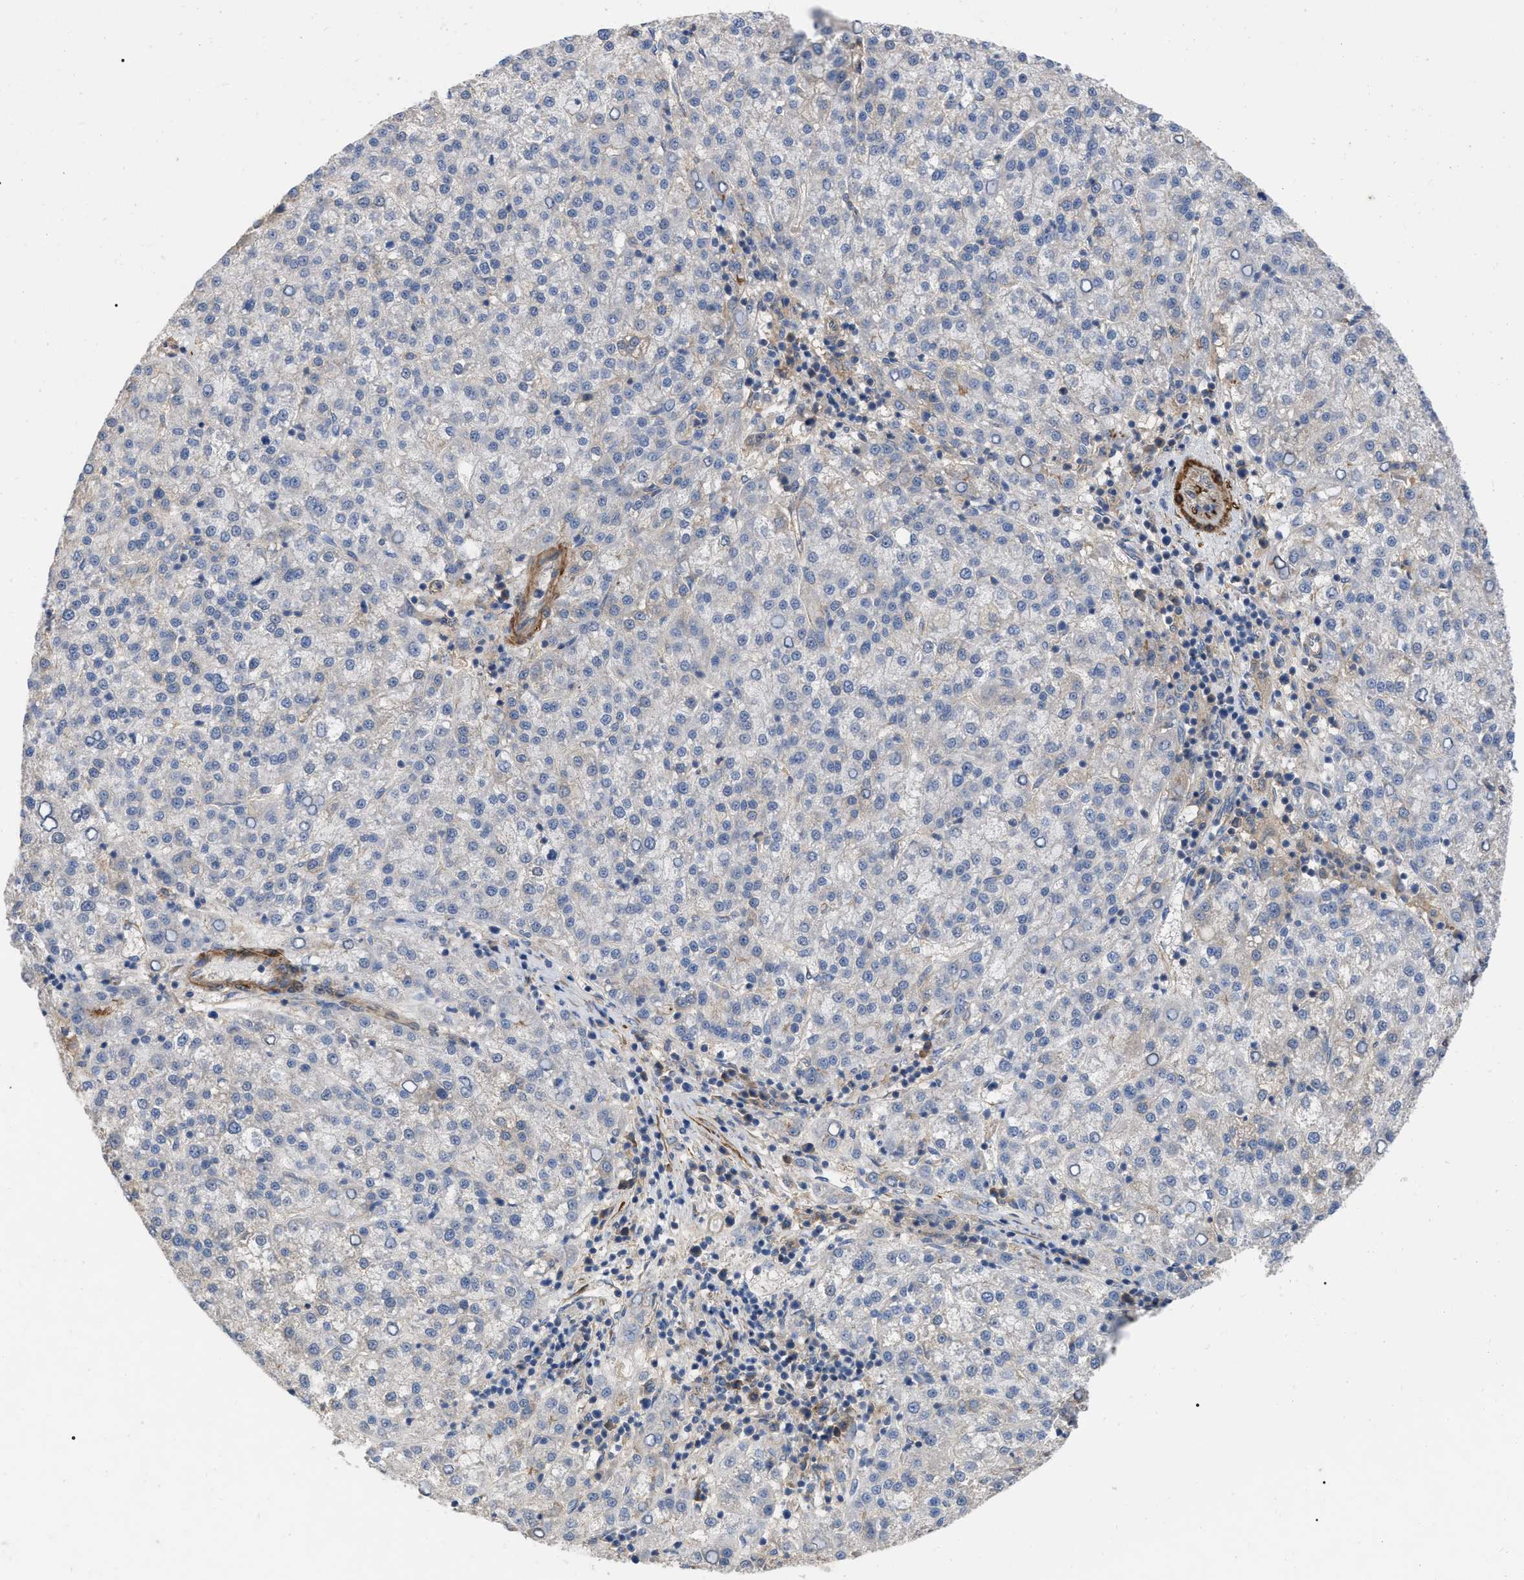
{"staining": {"intensity": "negative", "quantity": "none", "location": "none"}, "tissue": "liver cancer", "cell_type": "Tumor cells", "image_type": "cancer", "snomed": [{"axis": "morphology", "description": "Carcinoma, Hepatocellular, NOS"}, {"axis": "topography", "description": "Liver"}], "caption": "Micrograph shows no protein expression in tumor cells of liver hepatocellular carcinoma tissue.", "gene": "RABEP1", "patient": {"sex": "female", "age": 58}}